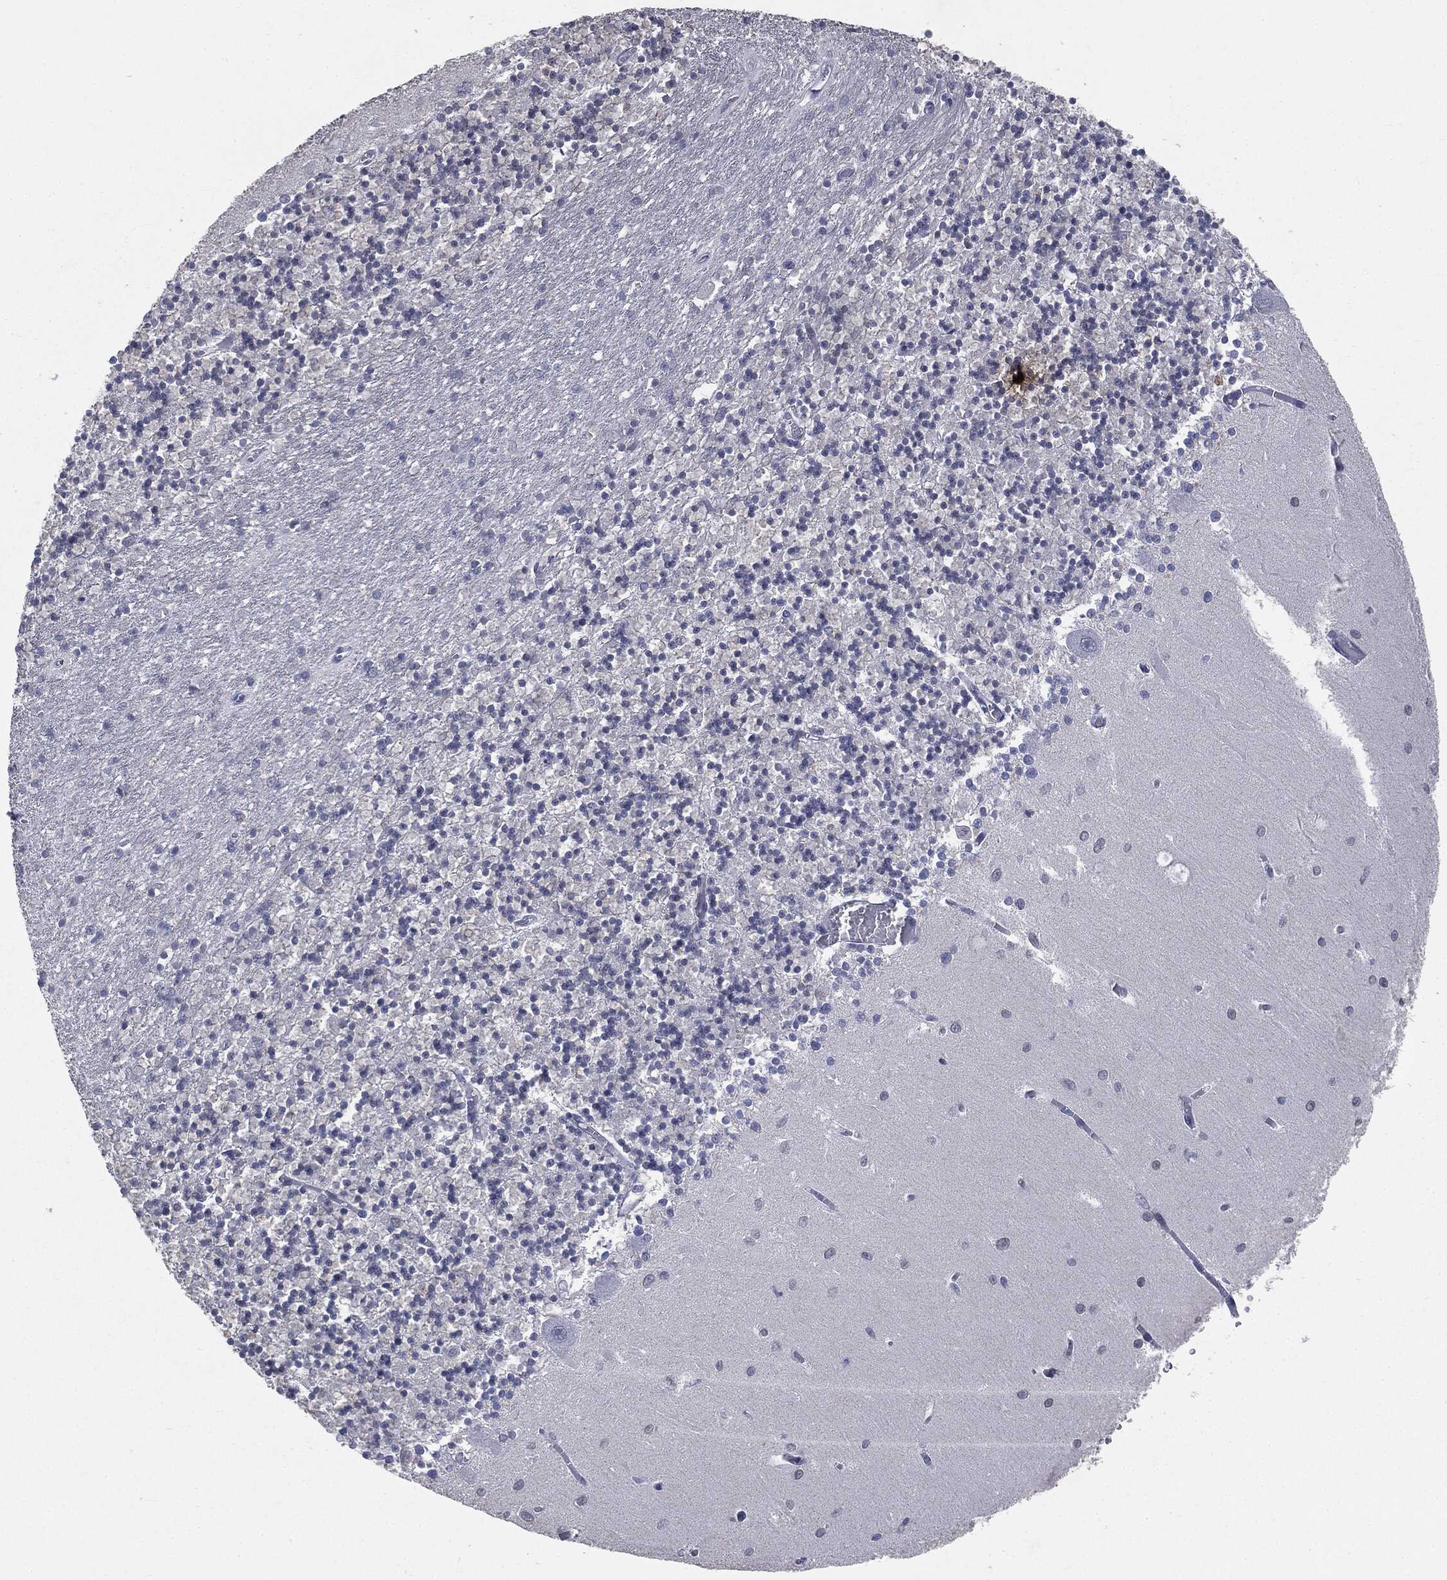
{"staining": {"intensity": "negative", "quantity": "none", "location": "none"}, "tissue": "cerebellum", "cell_type": "Cells in granular layer", "image_type": "normal", "snomed": [{"axis": "morphology", "description": "Normal tissue, NOS"}, {"axis": "topography", "description": "Cerebellum"}], "caption": "High power microscopy image of an immunohistochemistry photomicrograph of benign cerebellum, revealing no significant staining in cells in granular layer. Nuclei are stained in blue.", "gene": "SLC2A2", "patient": {"sex": "female", "age": 64}}